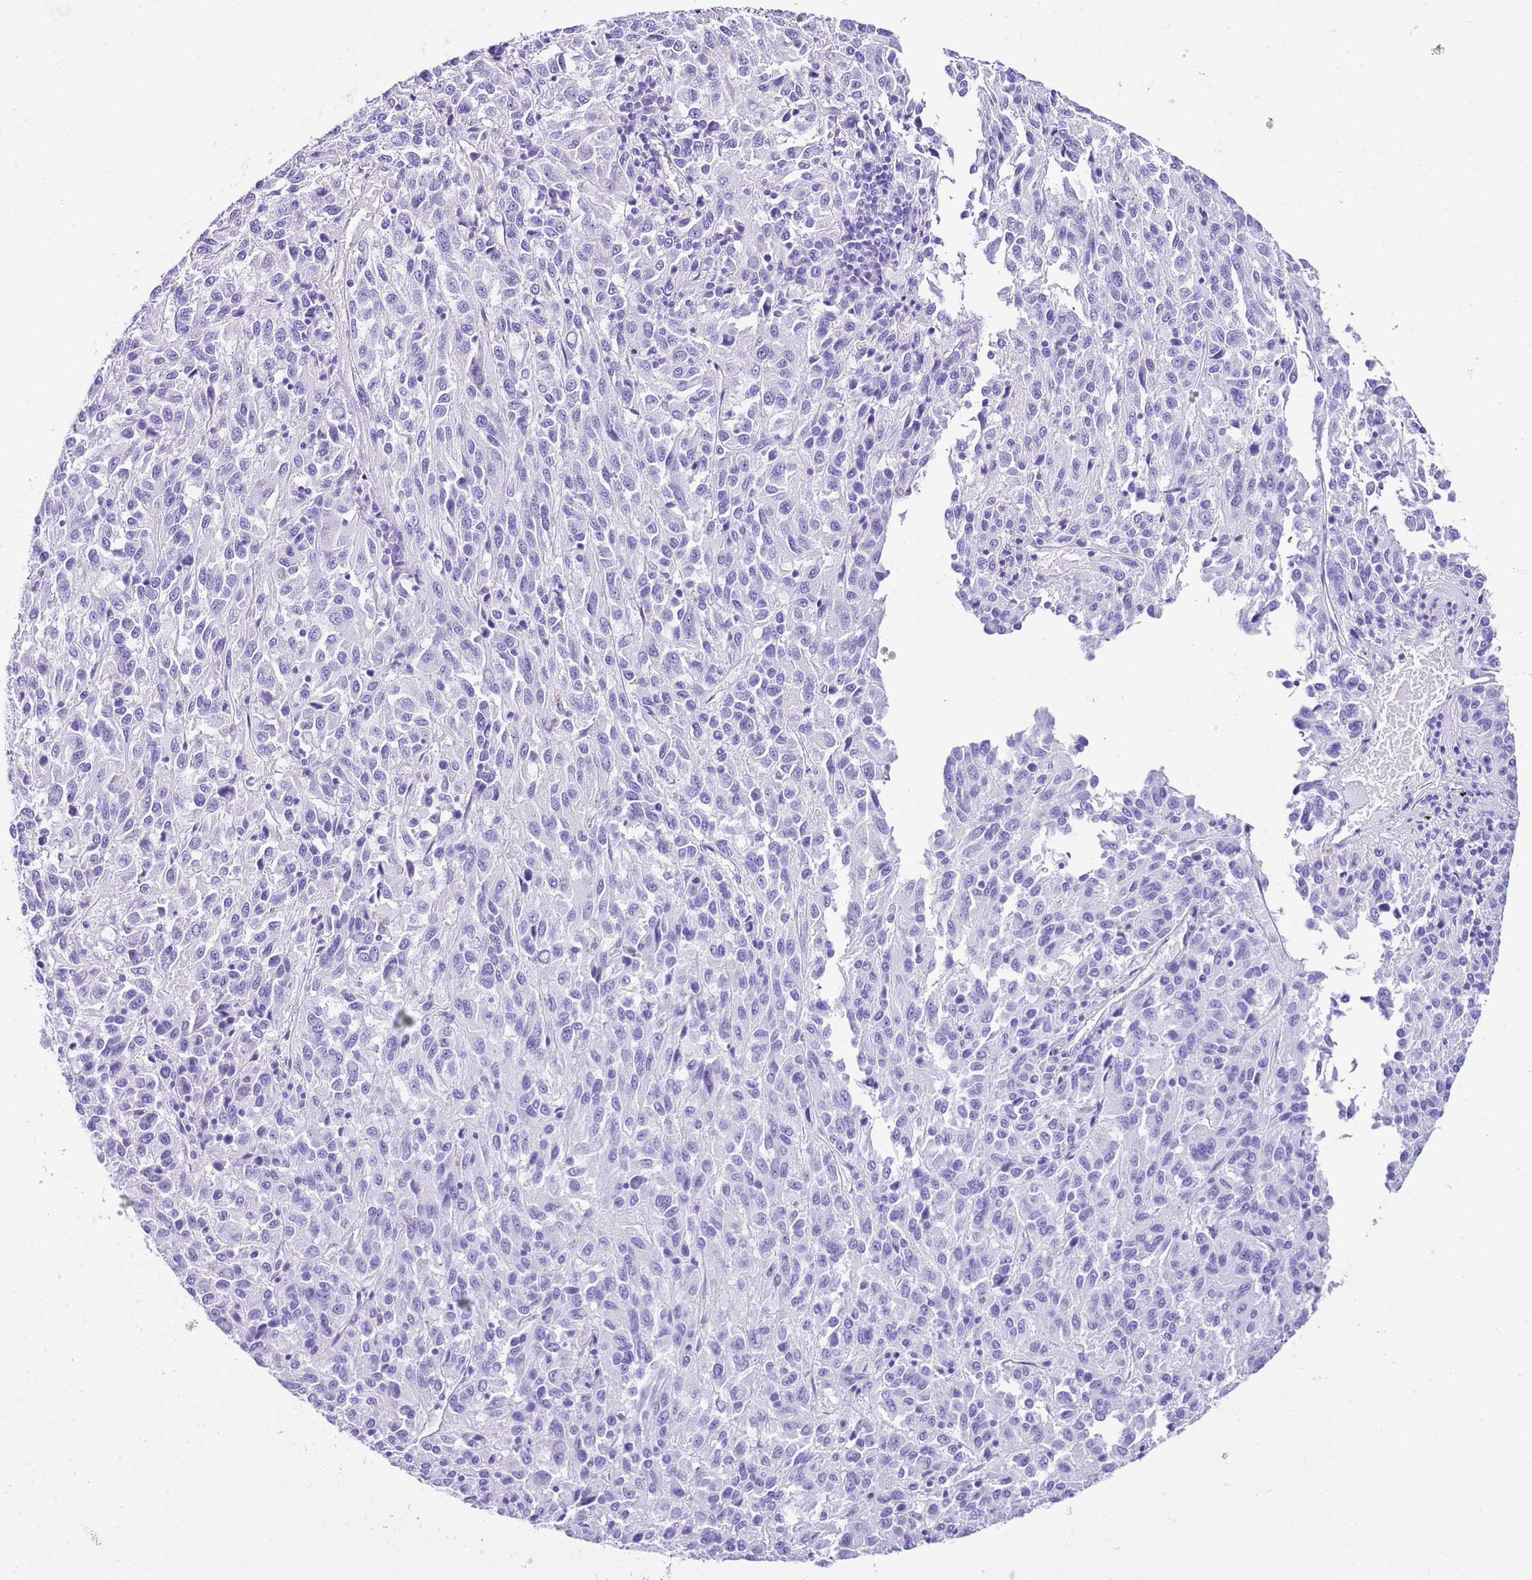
{"staining": {"intensity": "negative", "quantity": "none", "location": "none"}, "tissue": "melanoma", "cell_type": "Tumor cells", "image_type": "cancer", "snomed": [{"axis": "morphology", "description": "Malignant melanoma, Metastatic site"}, {"axis": "topography", "description": "Lung"}], "caption": "This image is of melanoma stained with immunohistochemistry to label a protein in brown with the nuclei are counter-stained blue. There is no positivity in tumor cells.", "gene": "KCNC1", "patient": {"sex": "male", "age": 64}}